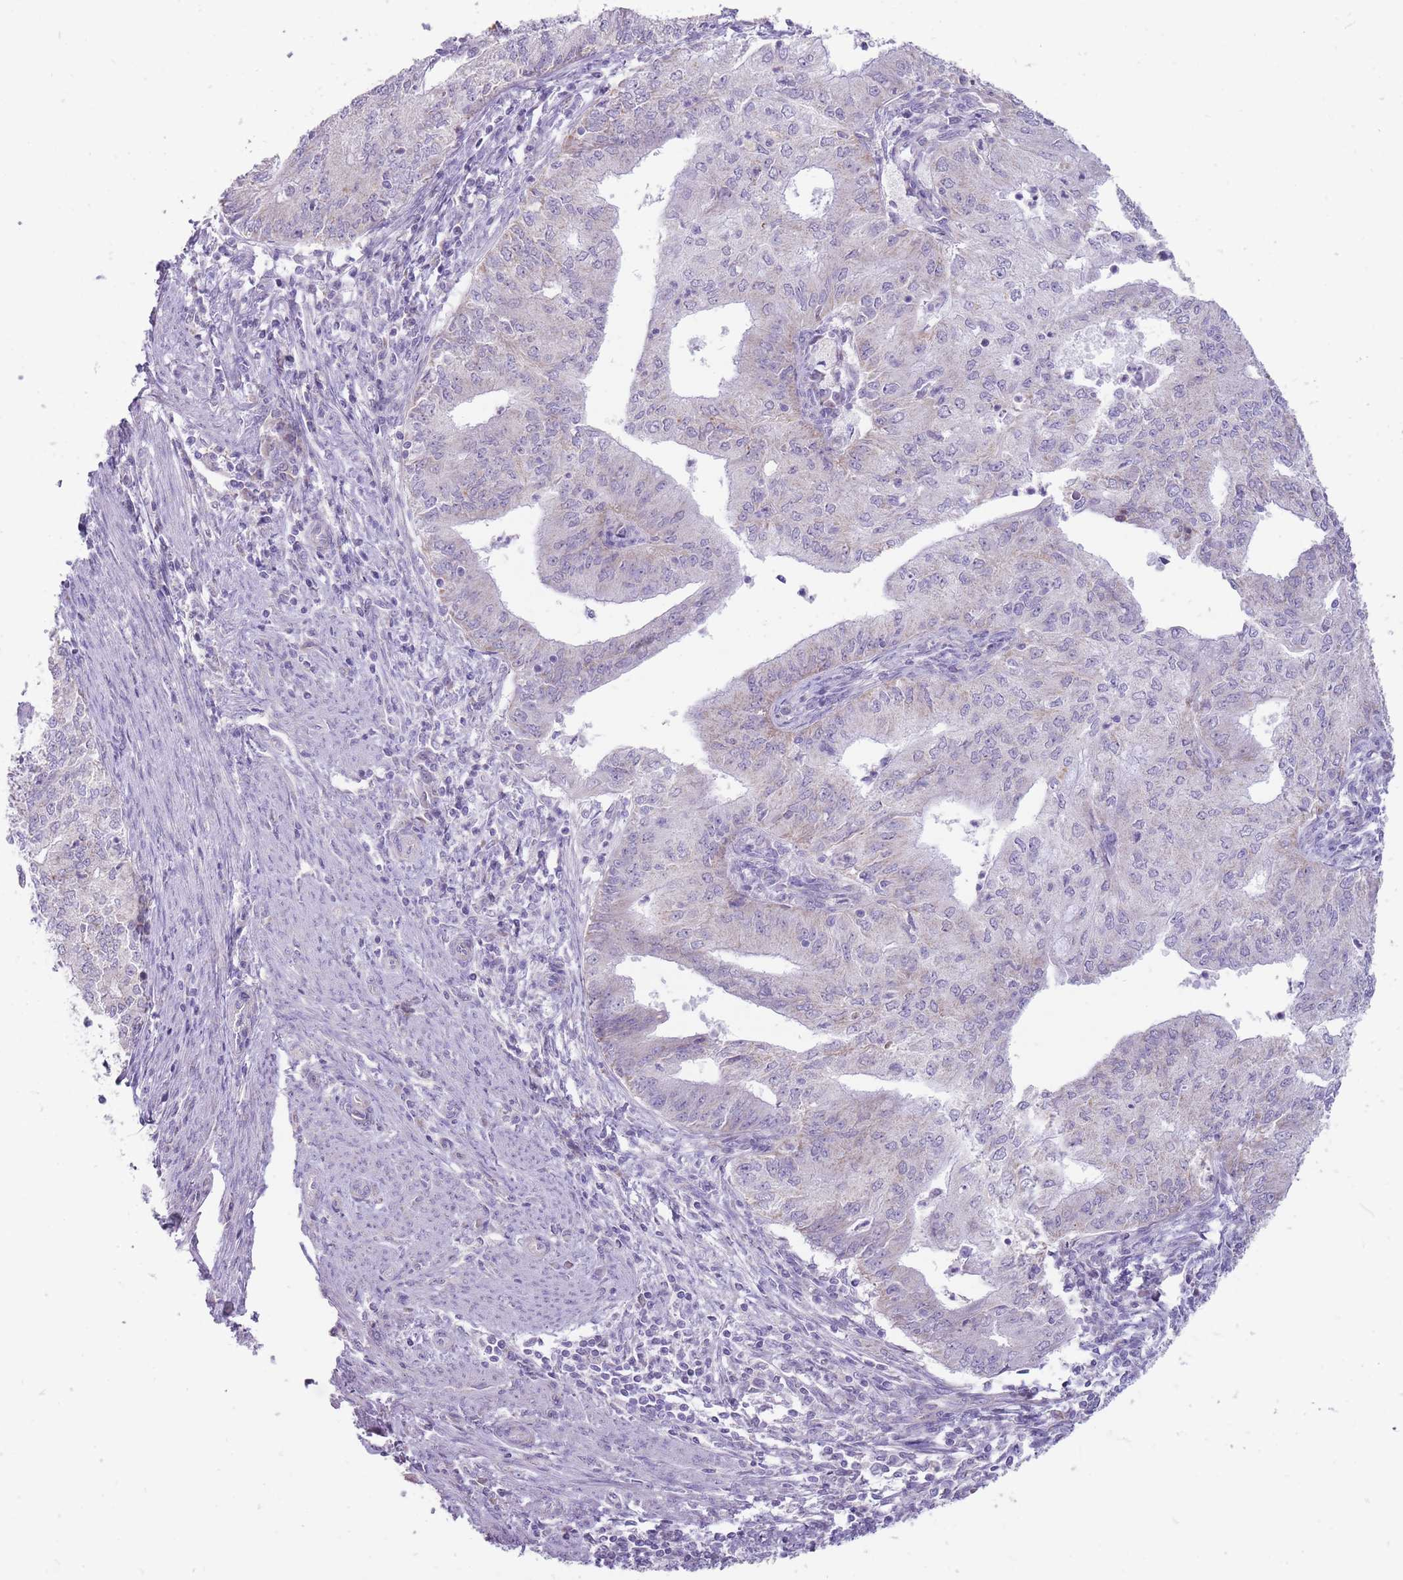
{"staining": {"intensity": "negative", "quantity": "none", "location": "none"}, "tissue": "endometrial cancer", "cell_type": "Tumor cells", "image_type": "cancer", "snomed": [{"axis": "morphology", "description": "Adenocarcinoma, NOS"}, {"axis": "topography", "description": "Endometrium"}], "caption": "A micrograph of endometrial cancer (adenocarcinoma) stained for a protein reveals no brown staining in tumor cells.", "gene": "ERICH4", "patient": {"sex": "female", "age": 50}}